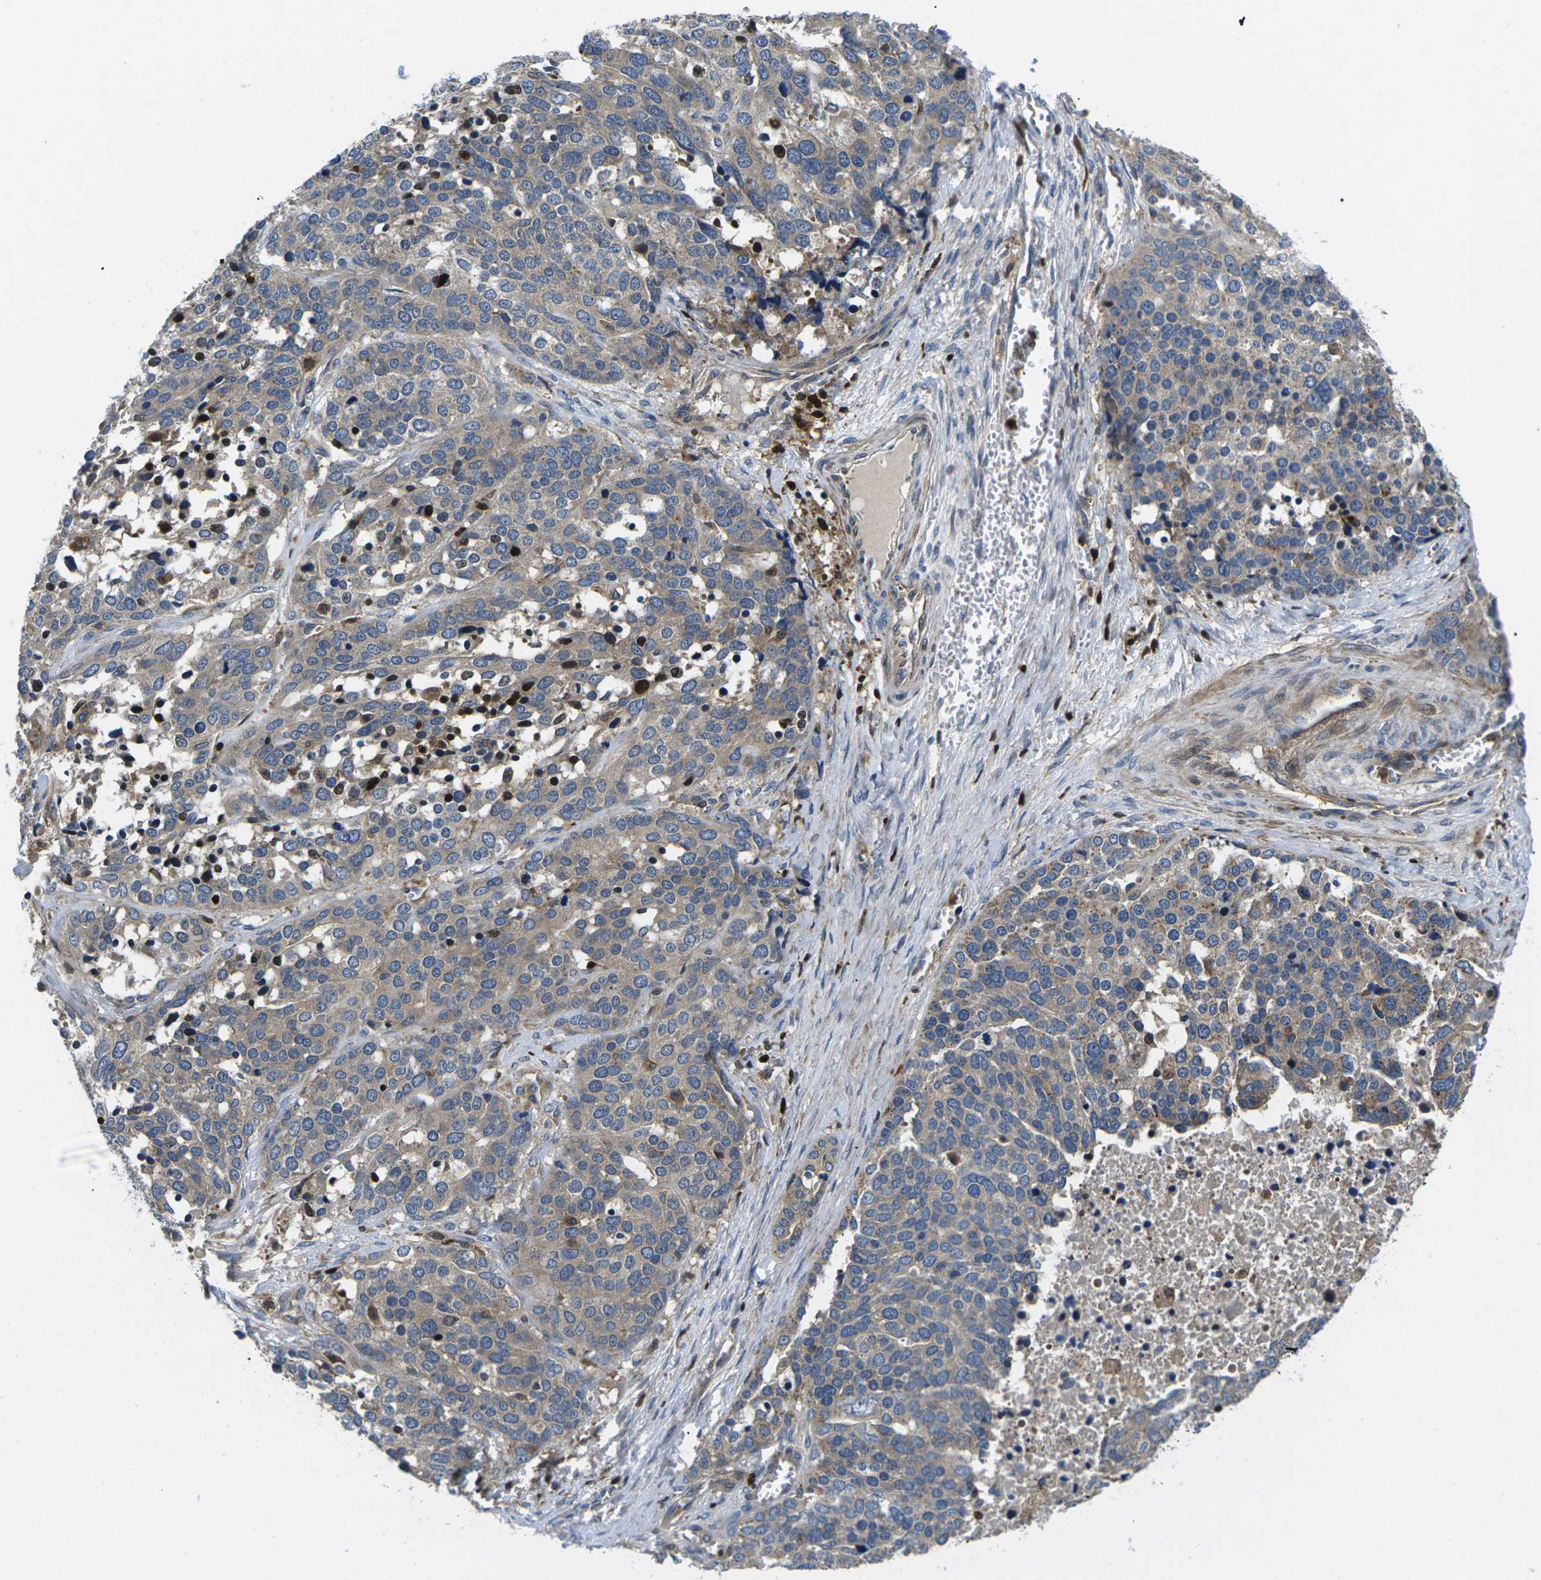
{"staining": {"intensity": "weak", "quantity": ">75%", "location": "cytoplasmic/membranous"}, "tissue": "ovarian cancer", "cell_type": "Tumor cells", "image_type": "cancer", "snomed": [{"axis": "morphology", "description": "Cystadenocarcinoma, serous, NOS"}, {"axis": "topography", "description": "Ovary"}], "caption": "This image exhibits immunohistochemistry (IHC) staining of ovarian serous cystadenocarcinoma, with low weak cytoplasmic/membranous expression in about >75% of tumor cells.", "gene": "PLCE1", "patient": {"sex": "female", "age": 44}}